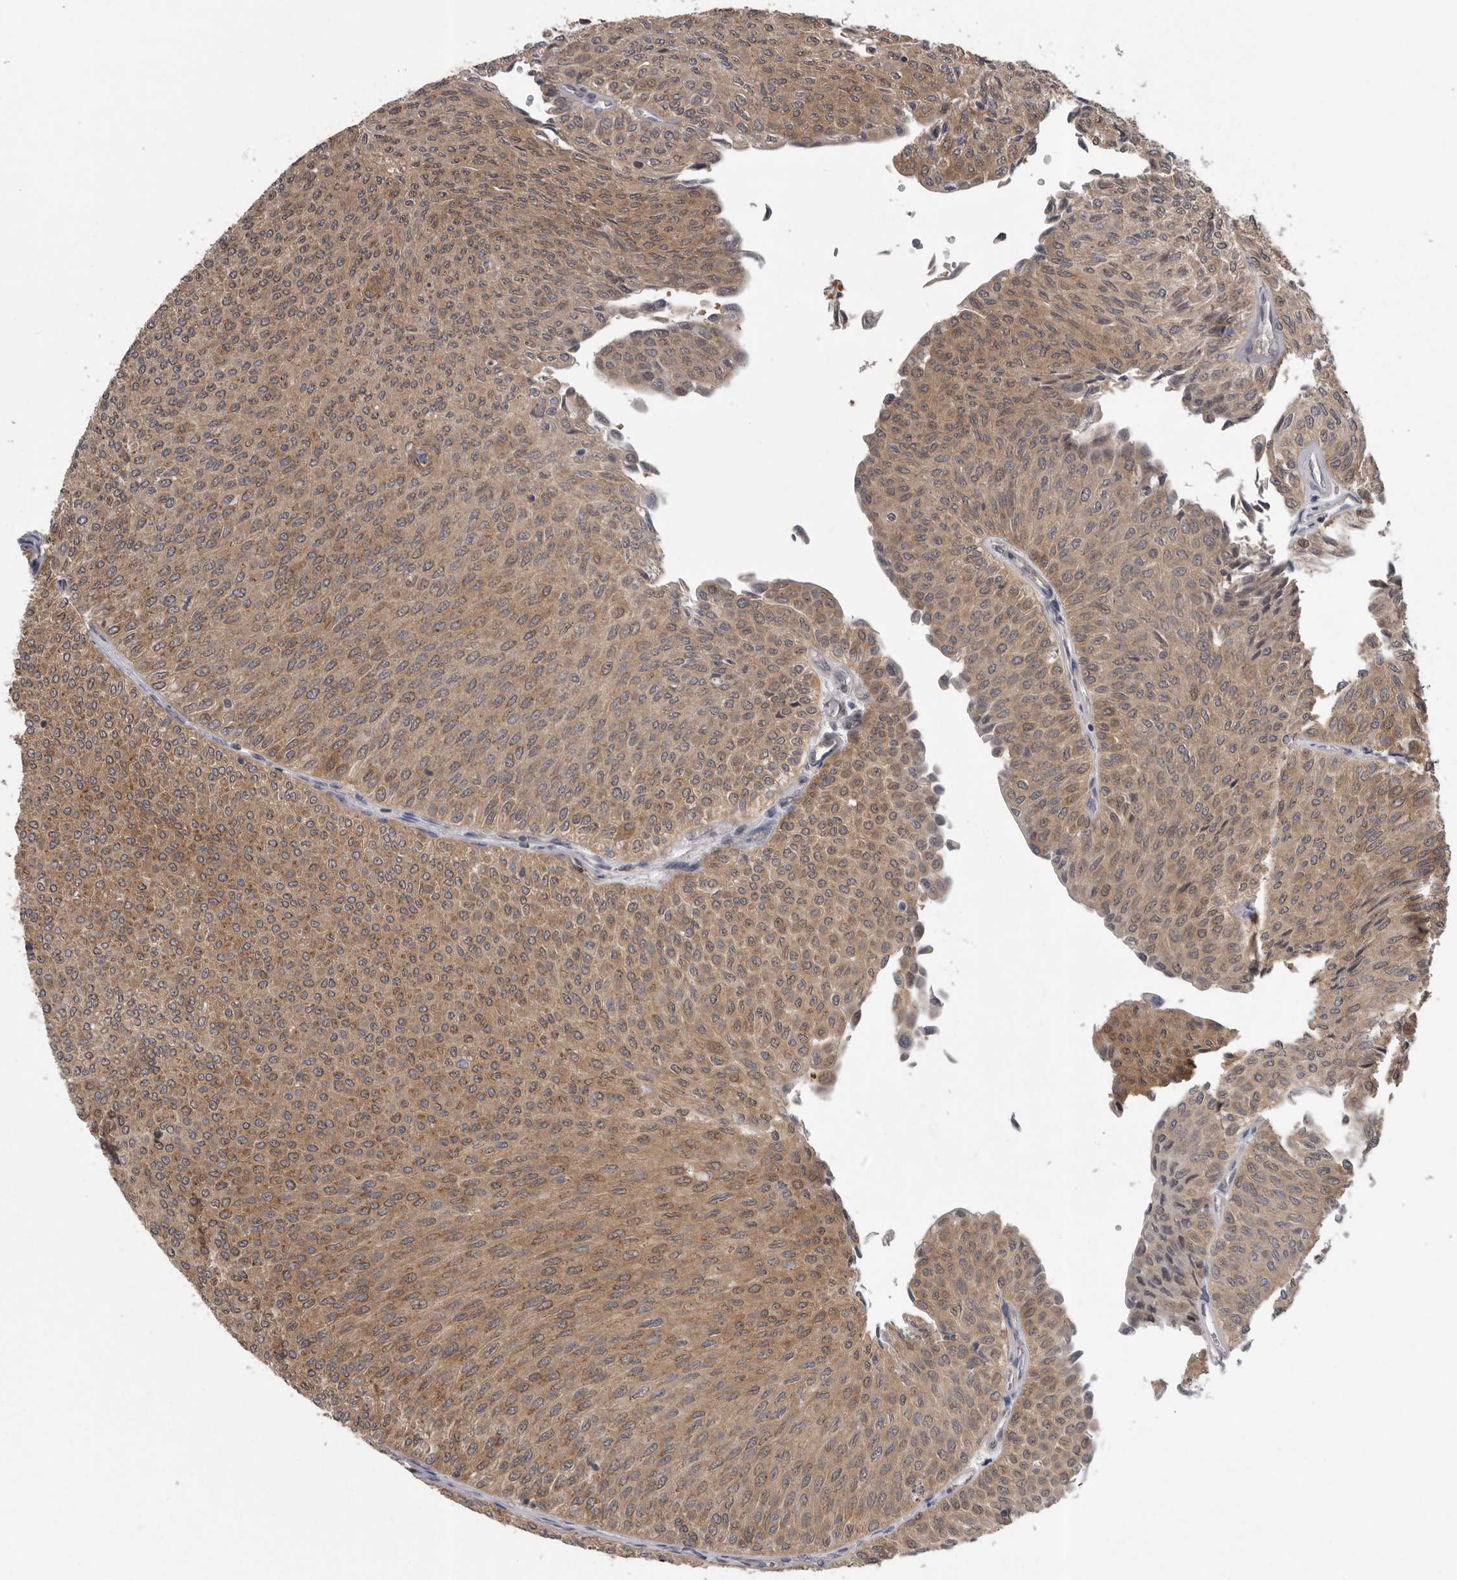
{"staining": {"intensity": "moderate", "quantity": ">75%", "location": "cytoplasmic/membranous"}, "tissue": "urothelial cancer", "cell_type": "Tumor cells", "image_type": "cancer", "snomed": [{"axis": "morphology", "description": "Urothelial carcinoma, Low grade"}, {"axis": "topography", "description": "Urinary bladder"}], "caption": "Moderate cytoplasmic/membranous expression is present in about >75% of tumor cells in urothelial cancer.", "gene": "RALGPS2", "patient": {"sex": "male", "age": 78}}